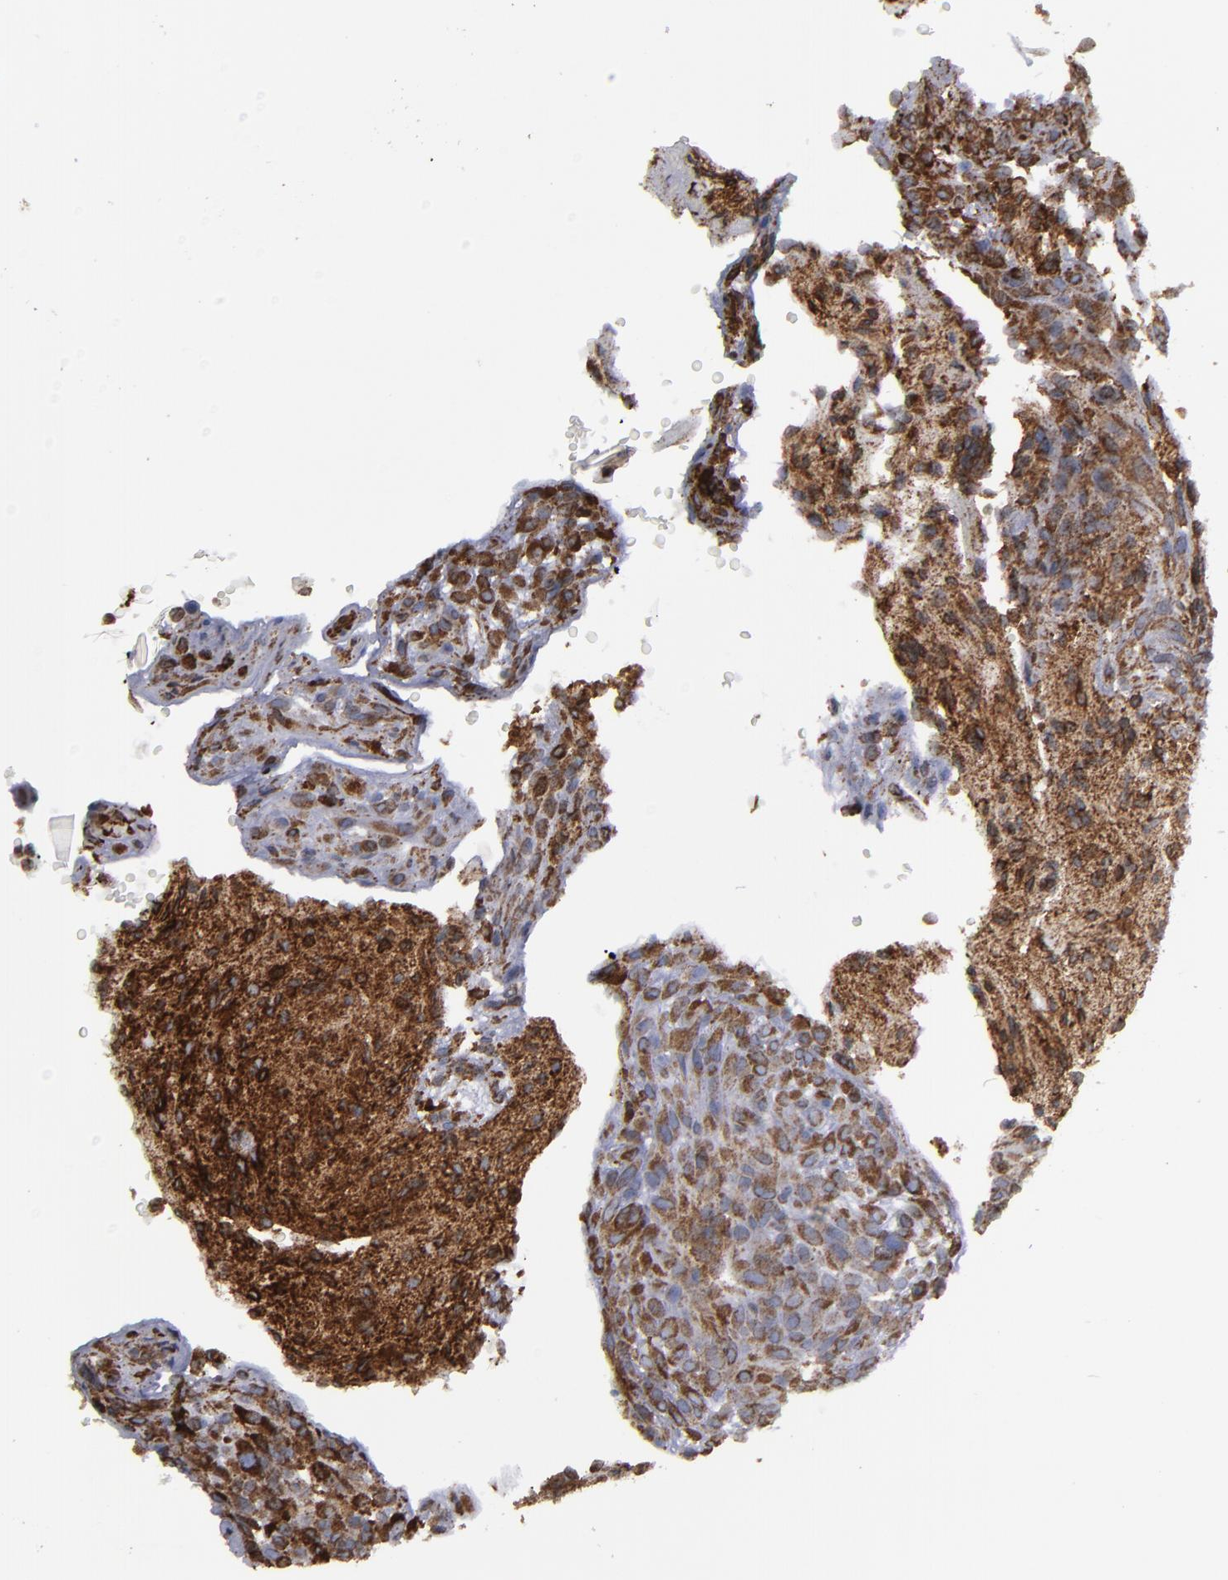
{"staining": {"intensity": "moderate", "quantity": "25%-75%", "location": "cytoplasmic/membranous"}, "tissue": "glioma", "cell_type": "Tumor cells", "image_type": "cancer", "snomed": [{"axis": "morphology", "description": "Glioma, malignant, High grade"}, {"axis": "topography", "description": "Cerebral cortex"}], "caption": "The immunohistochemical stain shows moderate cytoplasmic/membranous staining in tumor cells of glioma tissue.", "gene": "ERLIN2", "patient": {"sex": "female", "age": 55}}